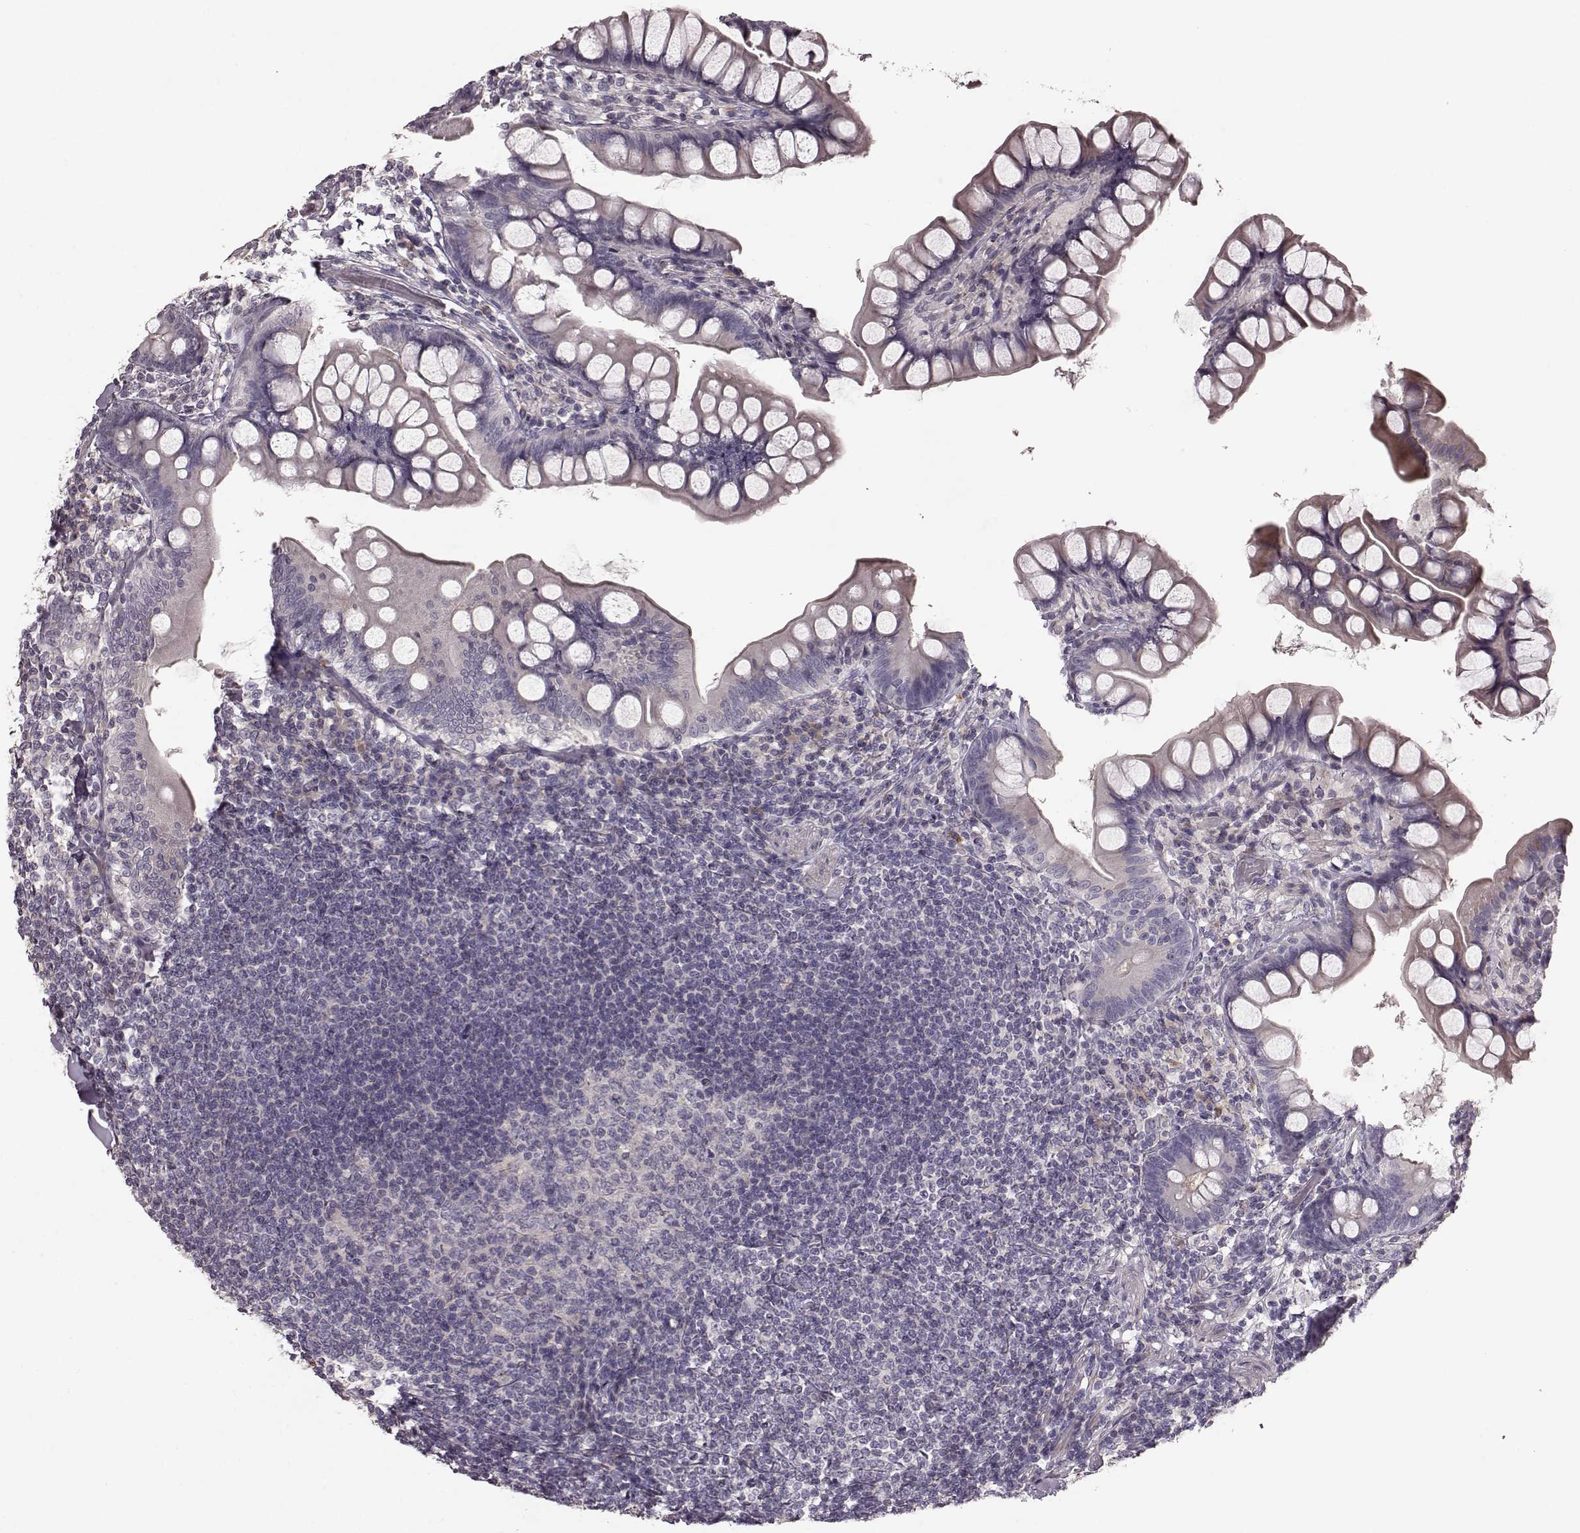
{"staining": {"intensity": "negative", "quantity": "none", "location": "none"}, "tissue": "small intestine", "cell_type": "Glandular cells", "image_type": "normal", "snomed": [{"axis": "morphology", "description": "Normal tissue, NOS"}, {"axis": "topography", "description": "Small intestine"}], "caption": "An IHC histopathology image of normal small intestine is shown. There is no staining in glandular cells of small intestine.", "gene": "SLC52A3", "patient": {"sex": "male", "age": 70}}